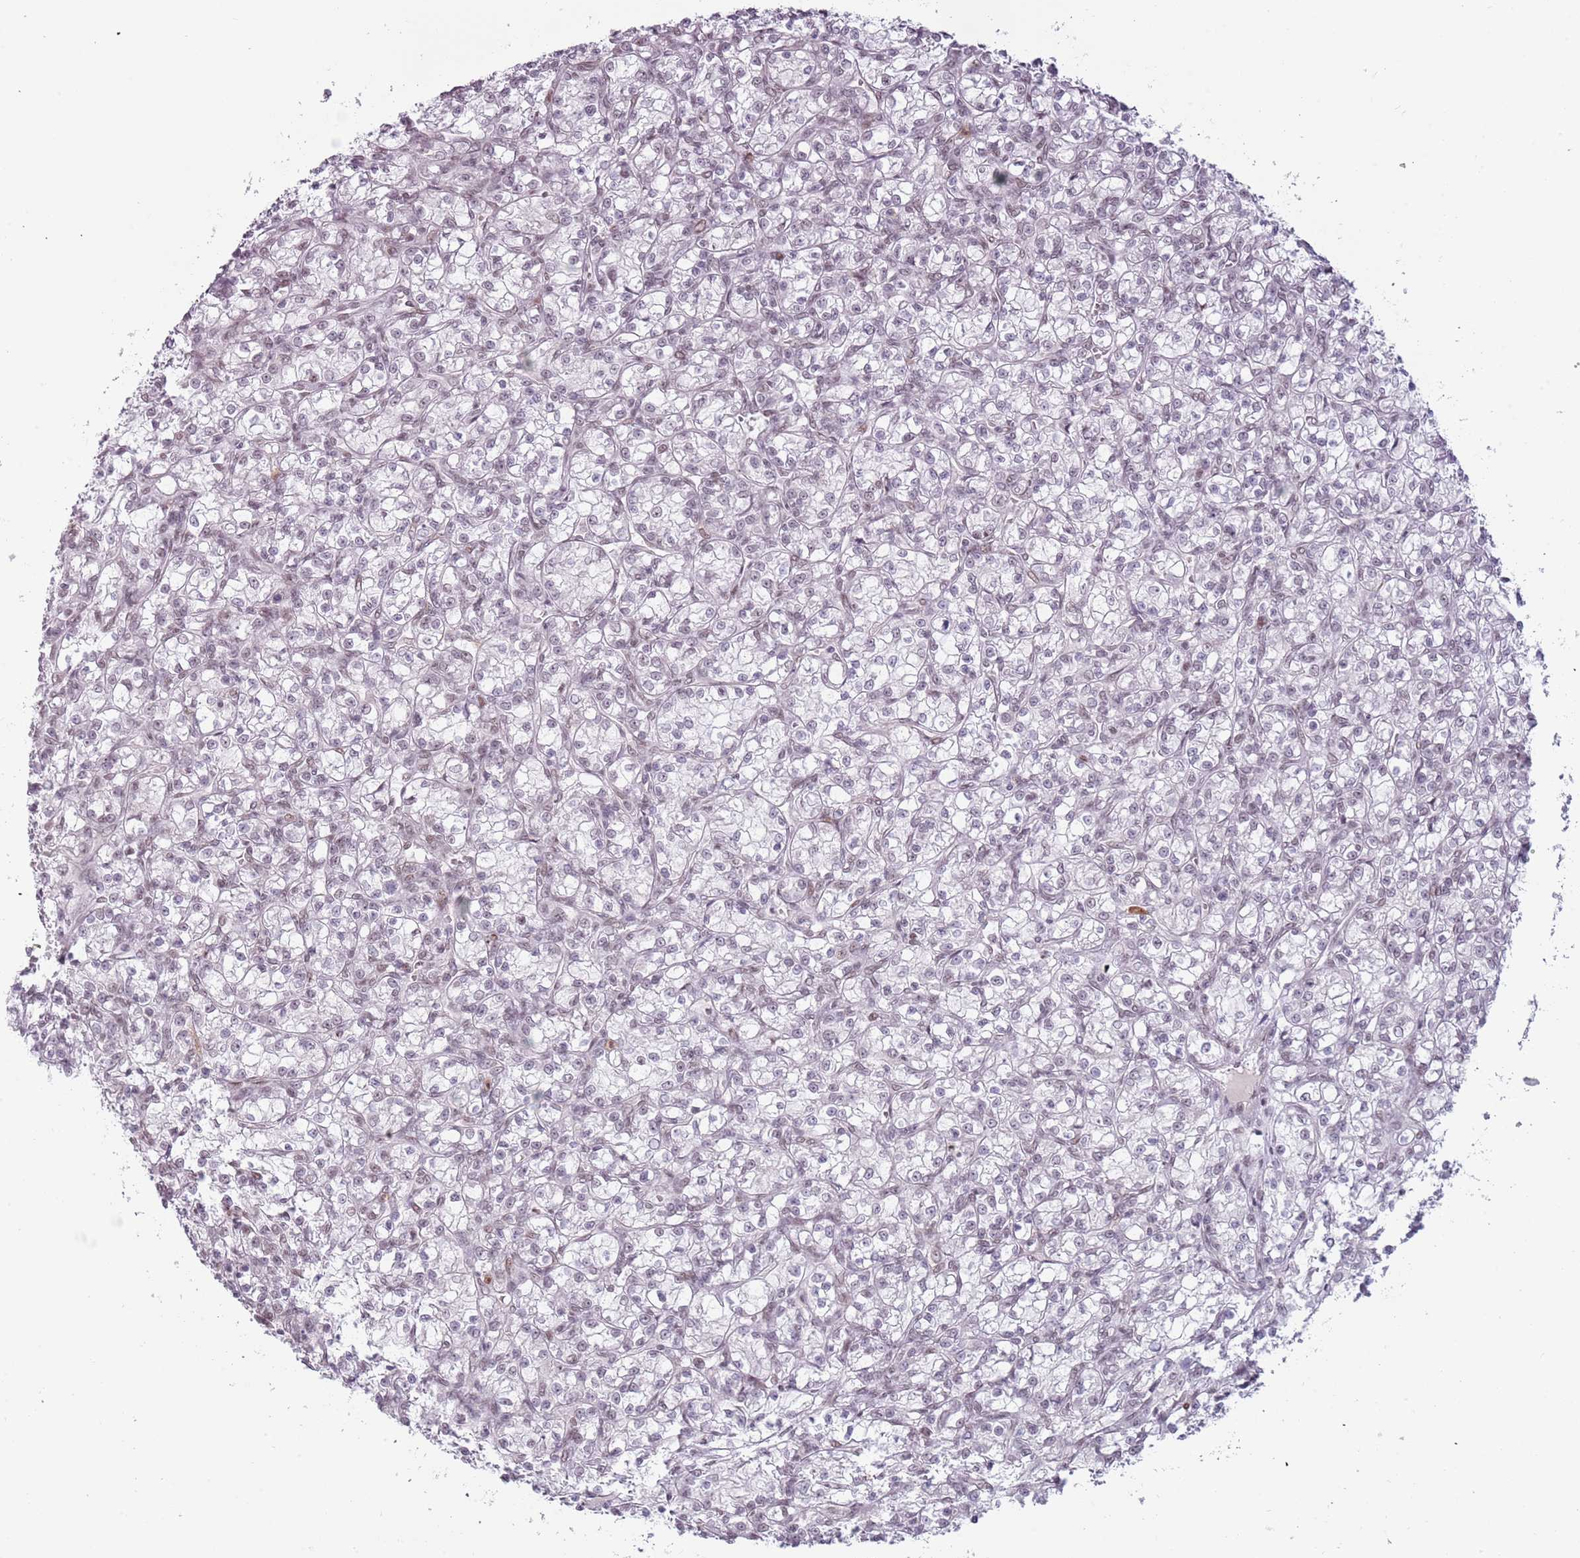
{"staining": {"intensity": "negative", "quantity": "none", "location": "none"}, "tissue": "renal cancer", "cell_type": "Tumor cells", "image_type": "cancer", "snomed": [{"axis": "morphology", "description": "Adenocarcinoma, NOS"}, {"axis": "topography", "description": "Kidney"}], "caption": "Tumor cells are negative for protein expression in human adenocarcinoma (renal).", "gene": "REXO4", "patient": {"sex": "female", "age": 59}}